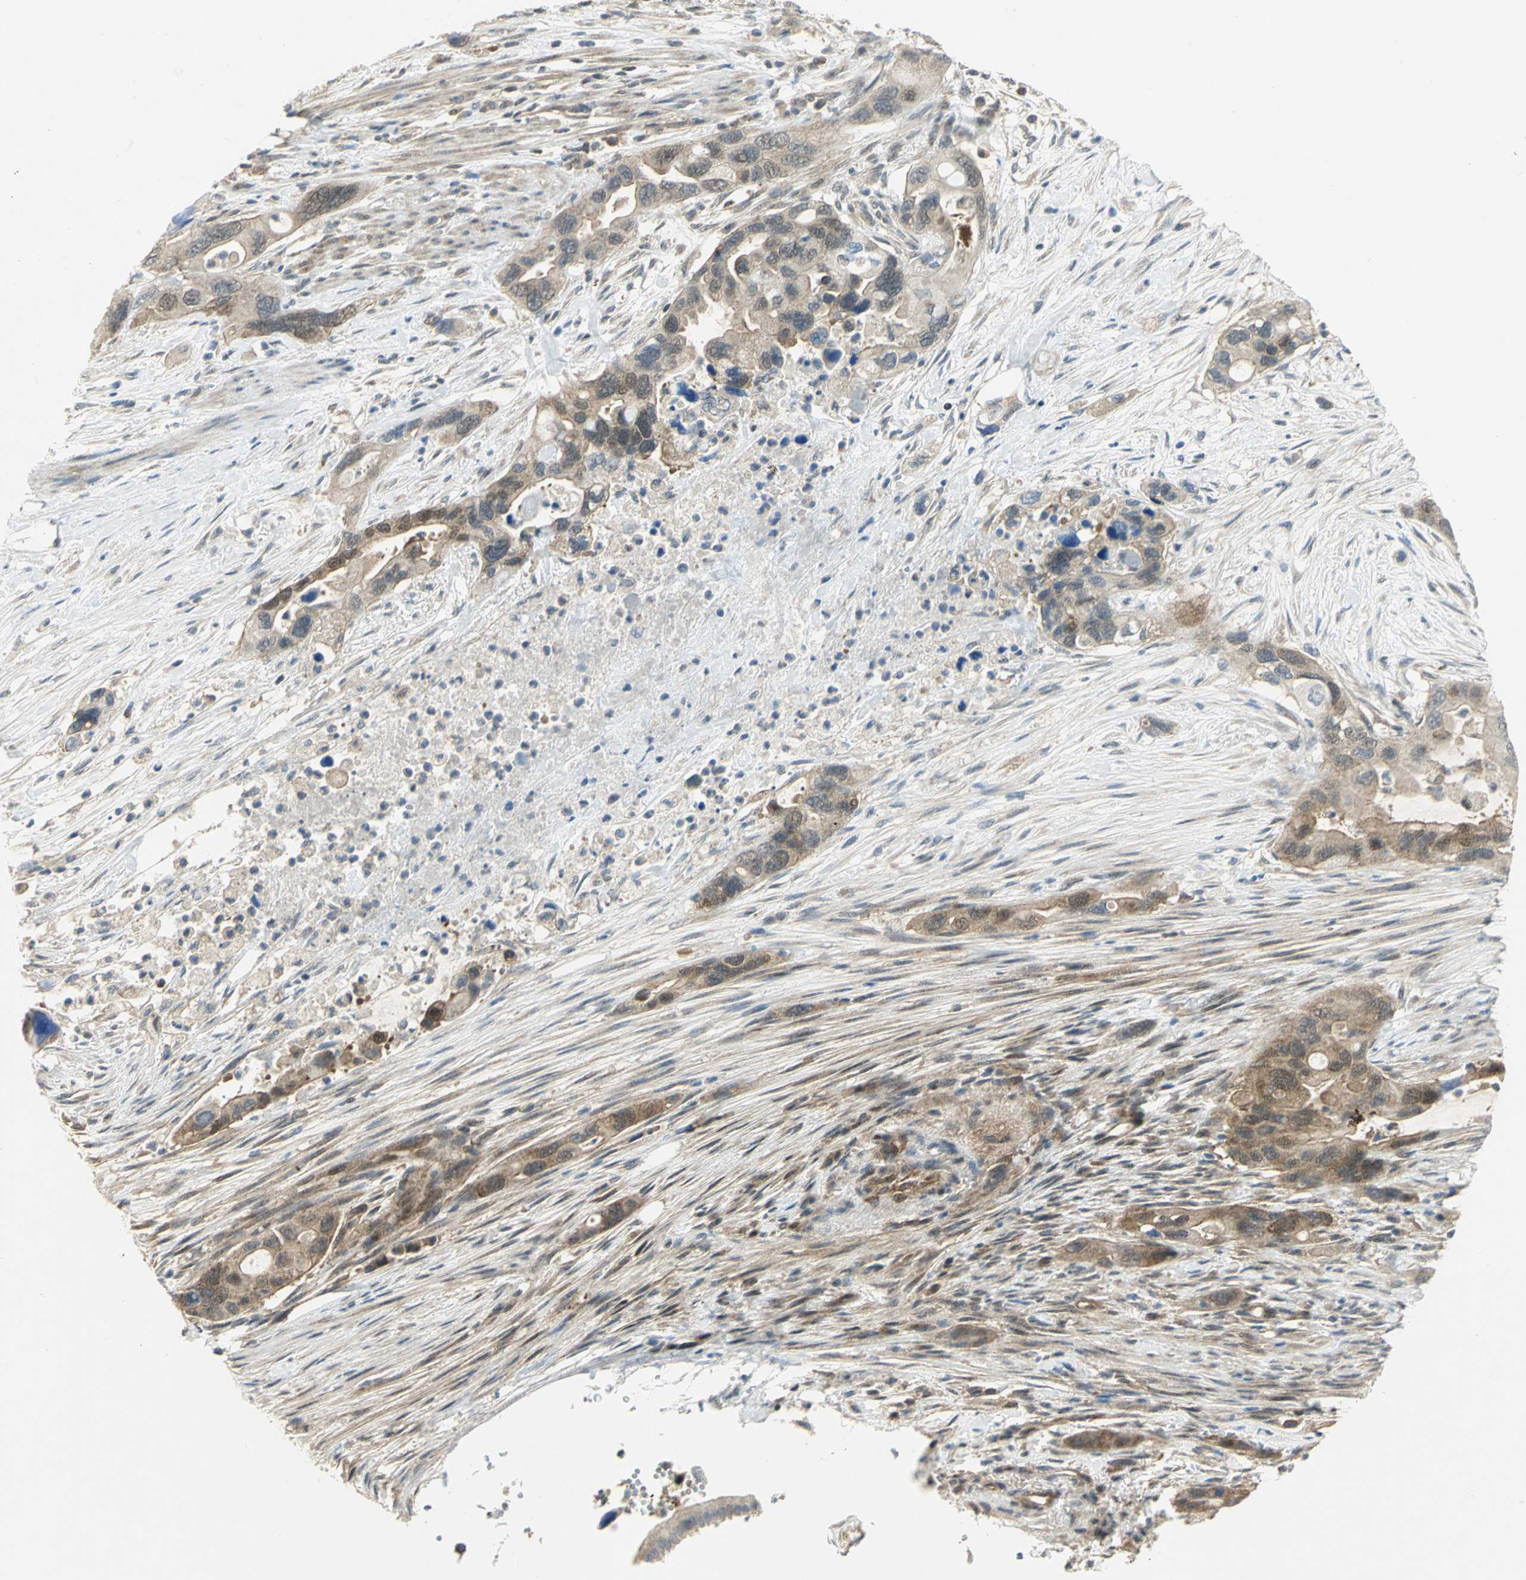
{"staining": {"intensity": "moderate", "quantity": ">75%", "location": "cytoplasmic/membranous"}, "tissue": "pancreatic cancer", "cell_type": "Tumor cells", "image_type": "cancer", "snomed": [{"axis": "morphology", "description": "Adenocarcinoma, NOS"}, {"axis": "topography", "description": "Pancreas"}], "caption": "The histopathology image displays staining of adenocarcinoma (pancreatic), revealing moderate cytoplasmic/membranous protein staining (brown color) within tumor cells. Nuclei are stained in blue.", "gene": "PPIA", "patient": {"sex": "female", "age": 71}}